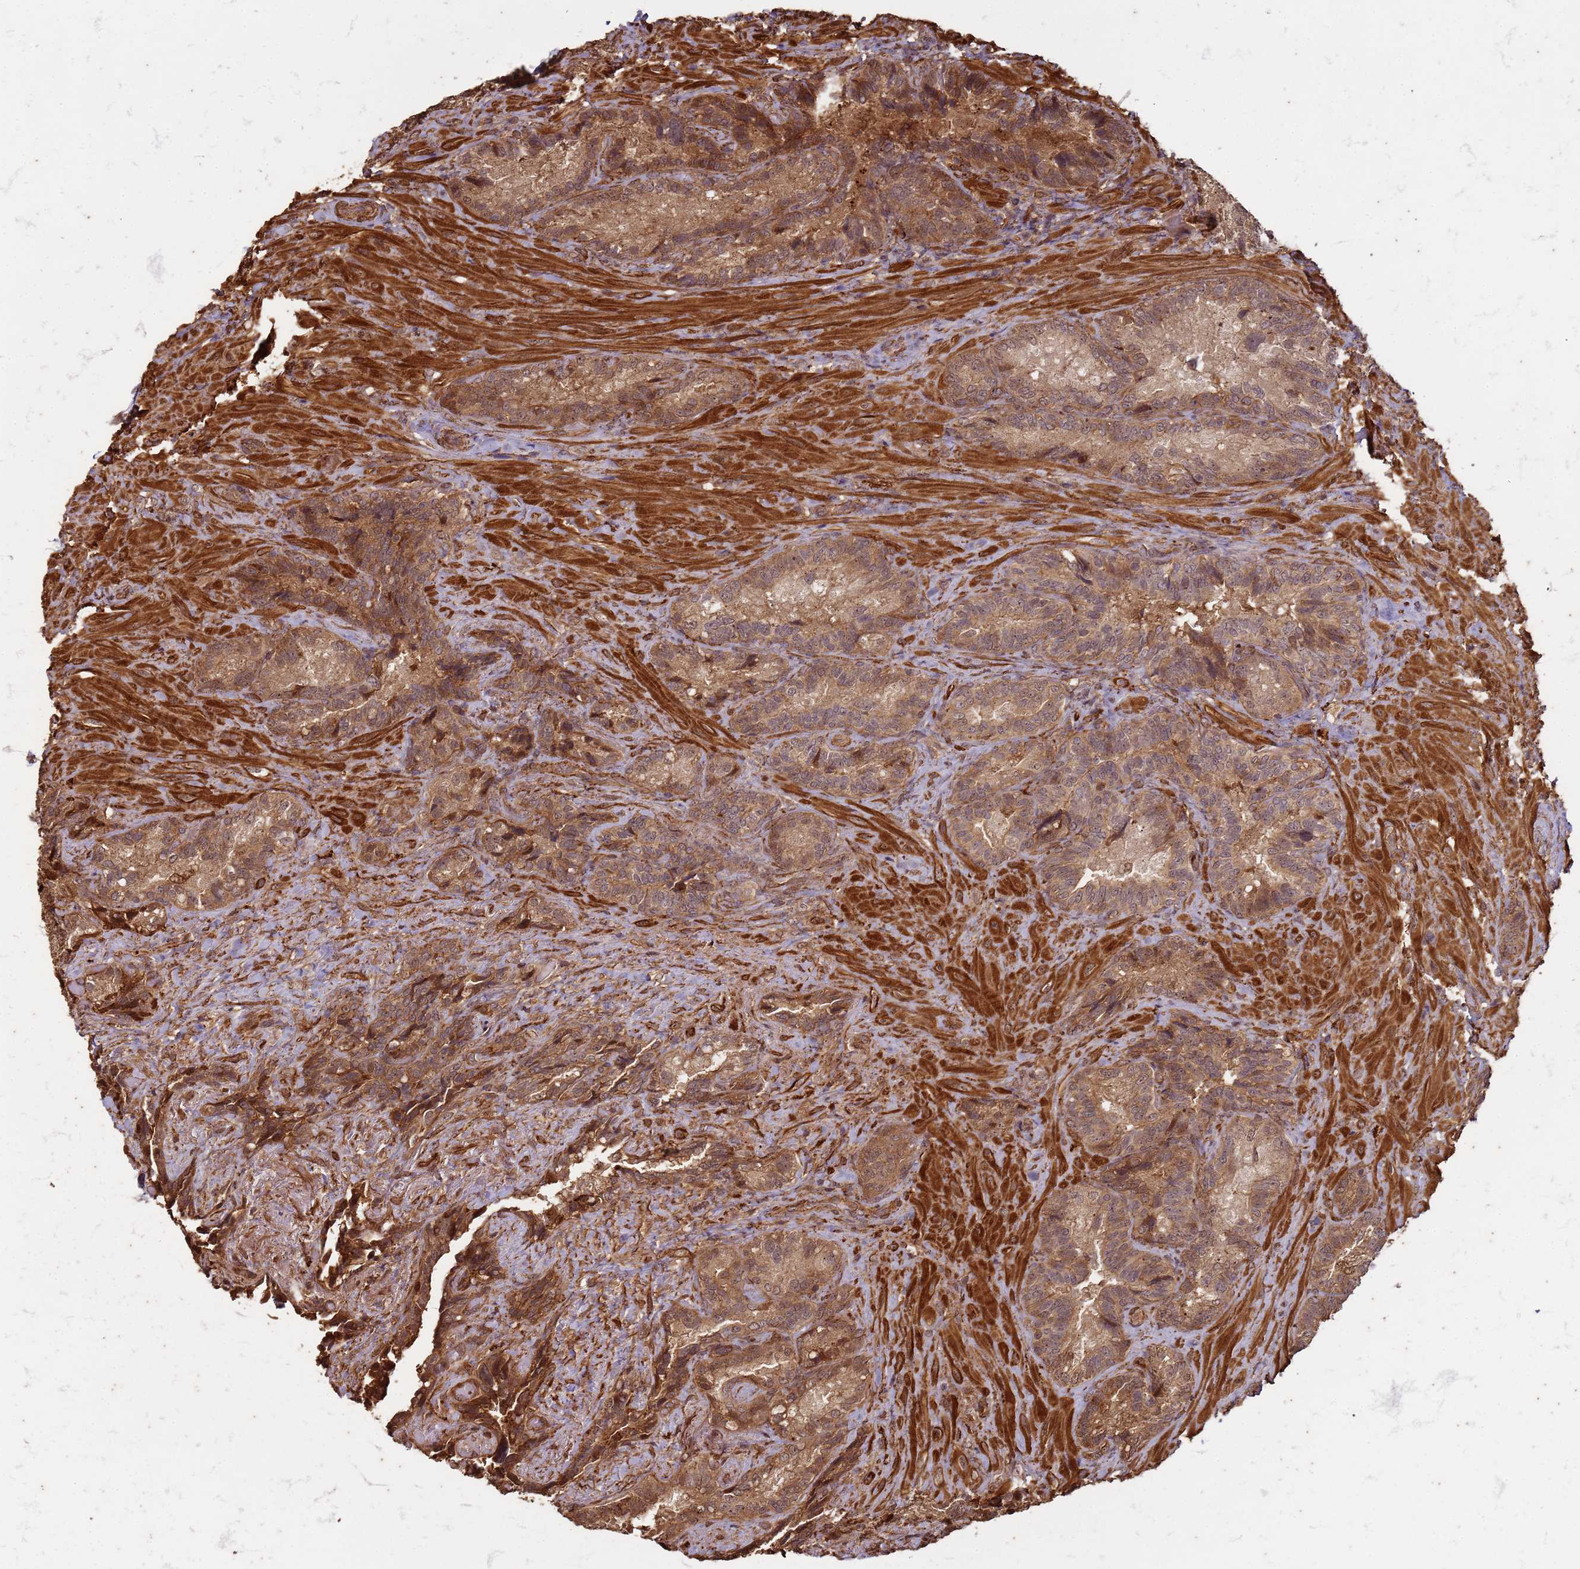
{"staining": {"intensity": "moderate", "quantity": ">75%", "location": "cytoplasmic/membranous"}, "tissue": "seminal vesicle", "cell_type": "Glandular cells", "image_type": "normal", "snomed": [{"axis": "morphology", "description": "Normal tissue, NOS"}, {"axis": "topography", "description": "Seminal veicle"}], "caption": "The photomicrograph reveals staining of unremarkable seminal vesicle, revealing moderate cytoplasmic/membranous protein staining (brown color) within glandular cells.", "gene": "KIF26A", "patient": {"sex": "male", "age": 62}}